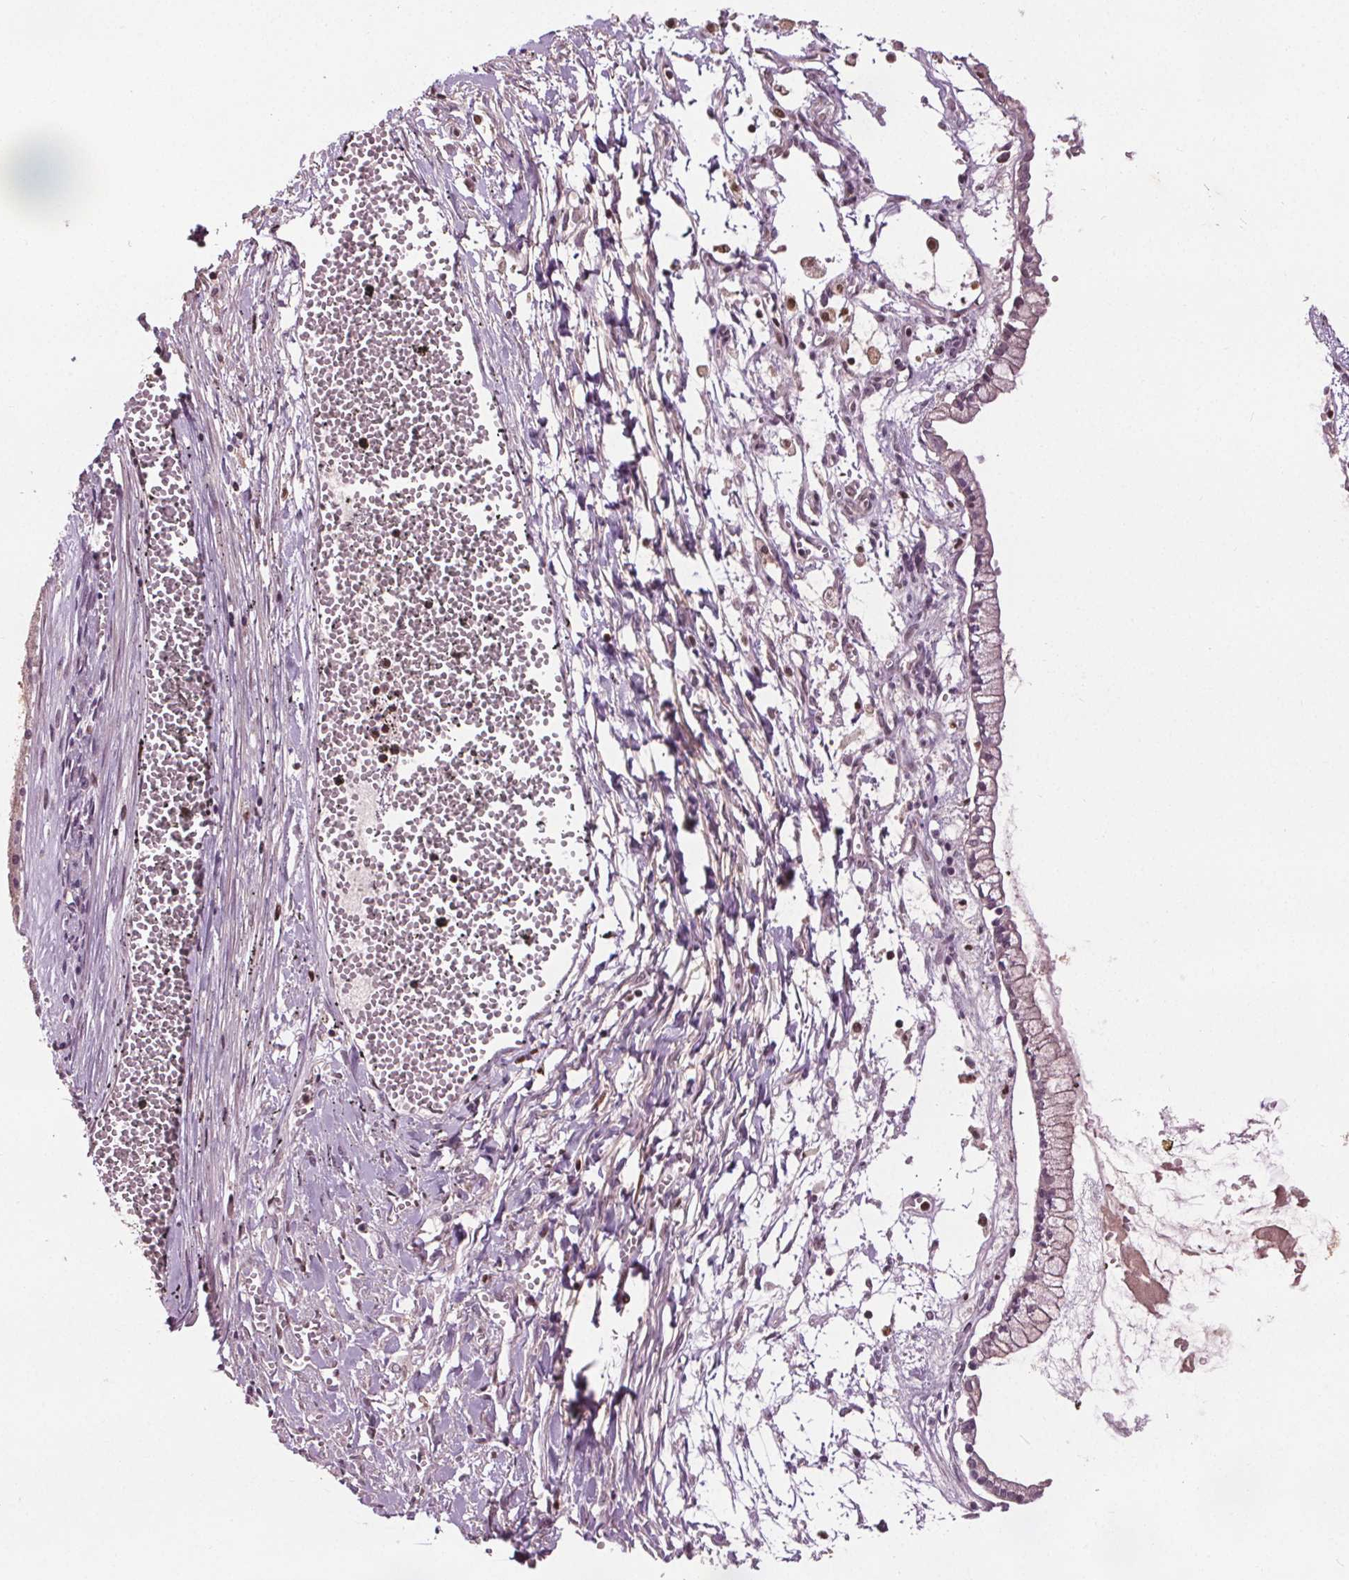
{"staining": {"intensity": "weak", "quantity": "<25%", "location": "nuclear"}, "tissue": "ovarian cancer", "cell_type": "Tumor cells", "image_type": "cancer", "snomed": [{"axis": "morphology", "description": "Cystadenocarcinoma, mucinous, NOS"}, {"axis": "topography", "description": "Ovary"}], "caption": "Tumor cells show no significant positivity in mucinous cystadenocarcinoma (ovarian).", "gene": "DDX11", "patient": {"sex": "female", "age": 67}}